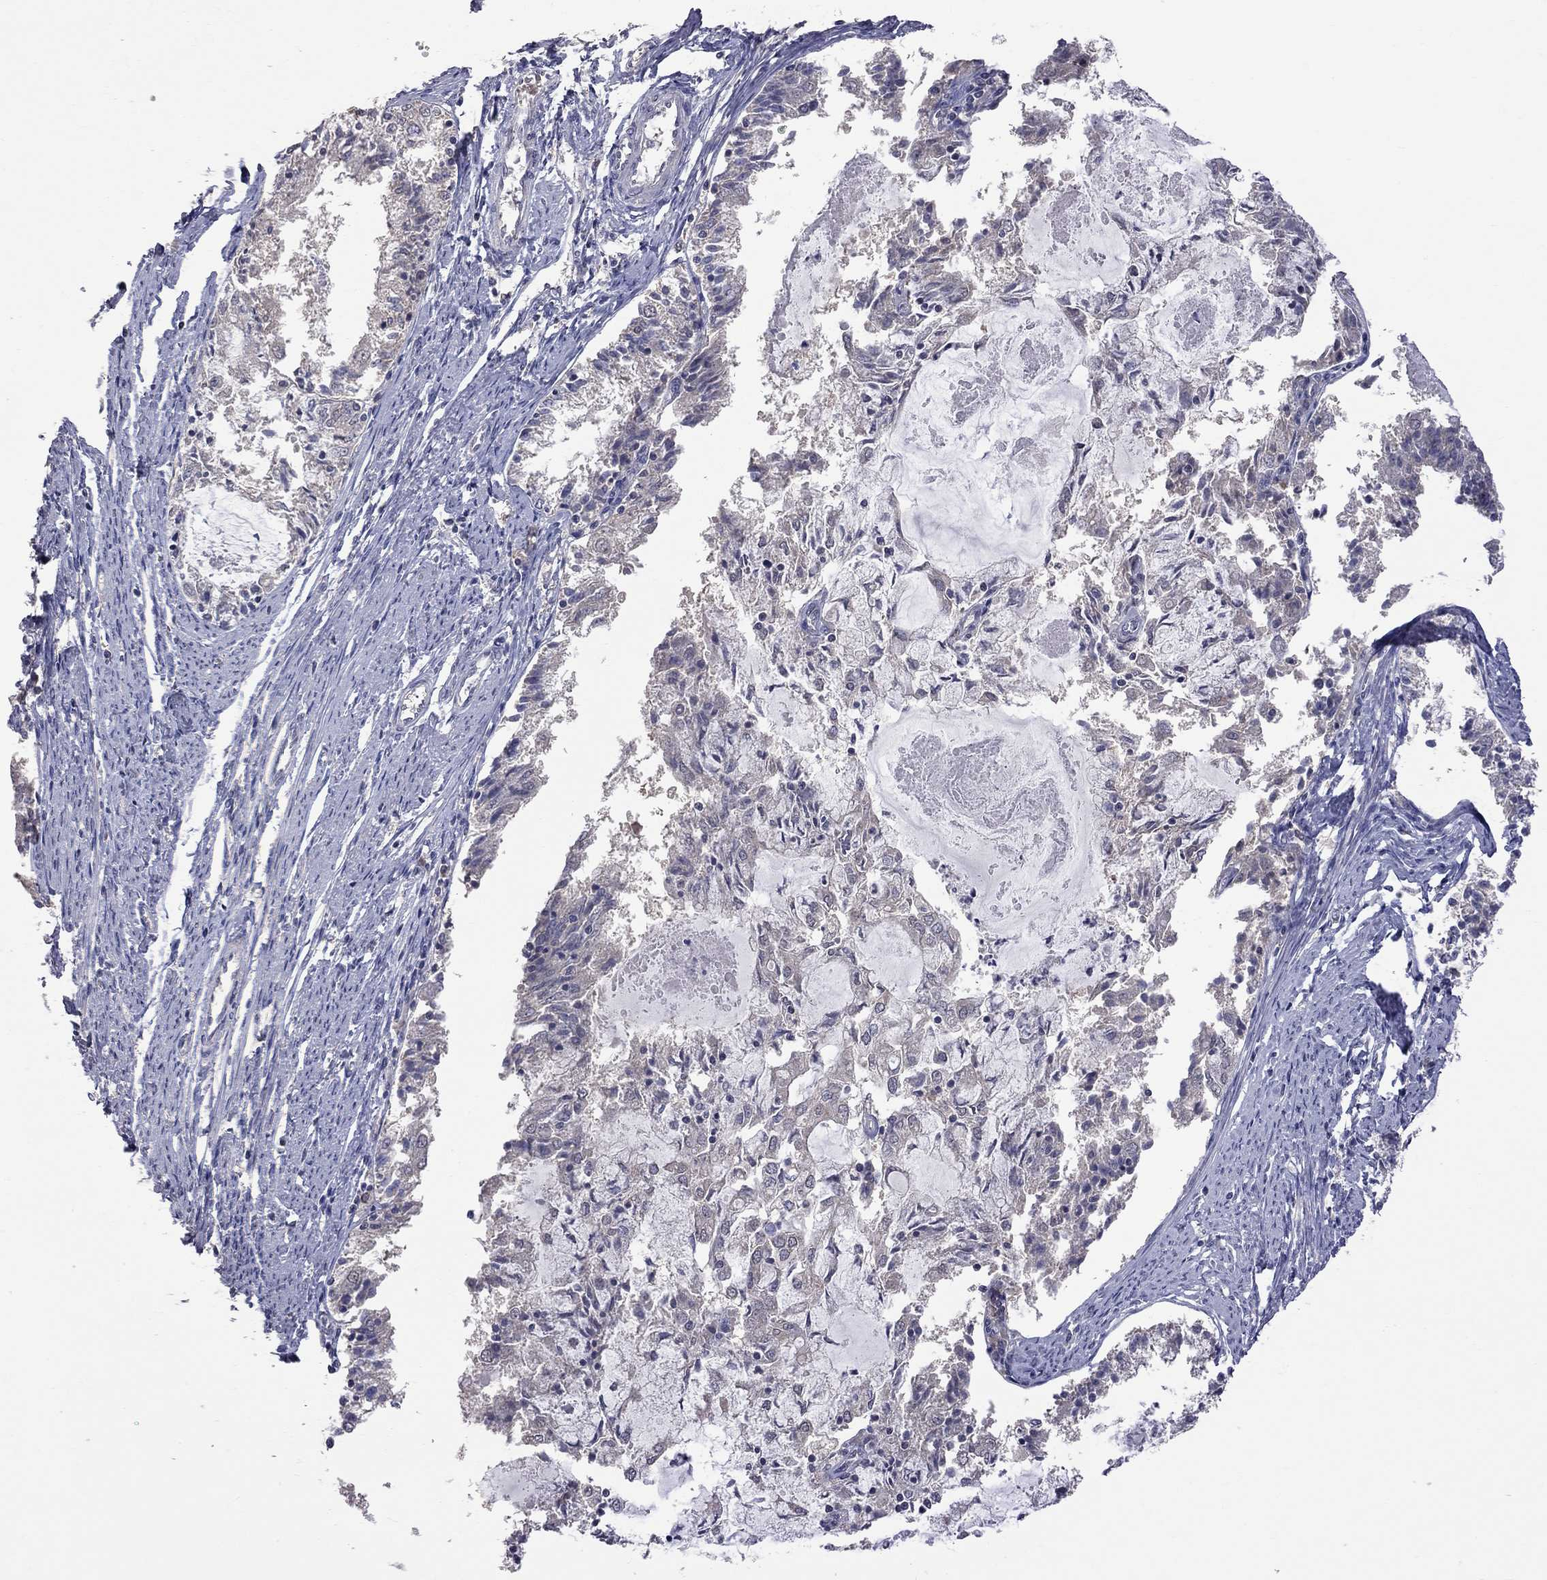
{"staining": {"intensity": "negative", "quantity": "none", "location": "none"}, "tissue": "endometrial cancer", "cell_type": "Tumor cells", "image_type": "cancer", "snomed": [{"axis": "morphology", "description": "Adenocarcinoma, NOS"}, {"axis": "topography", "description": "Endometrium"}], "caption": "DAB (3,3'-diaminobenzidine) immunohistochemical staining of endometrial adenocarcinoma reveals no significant positivity in tumor cells. (DAB immunohistochemistry, high magnification).", "gene": "HTR6", "patient": {"sex": "female", "age": 57}}